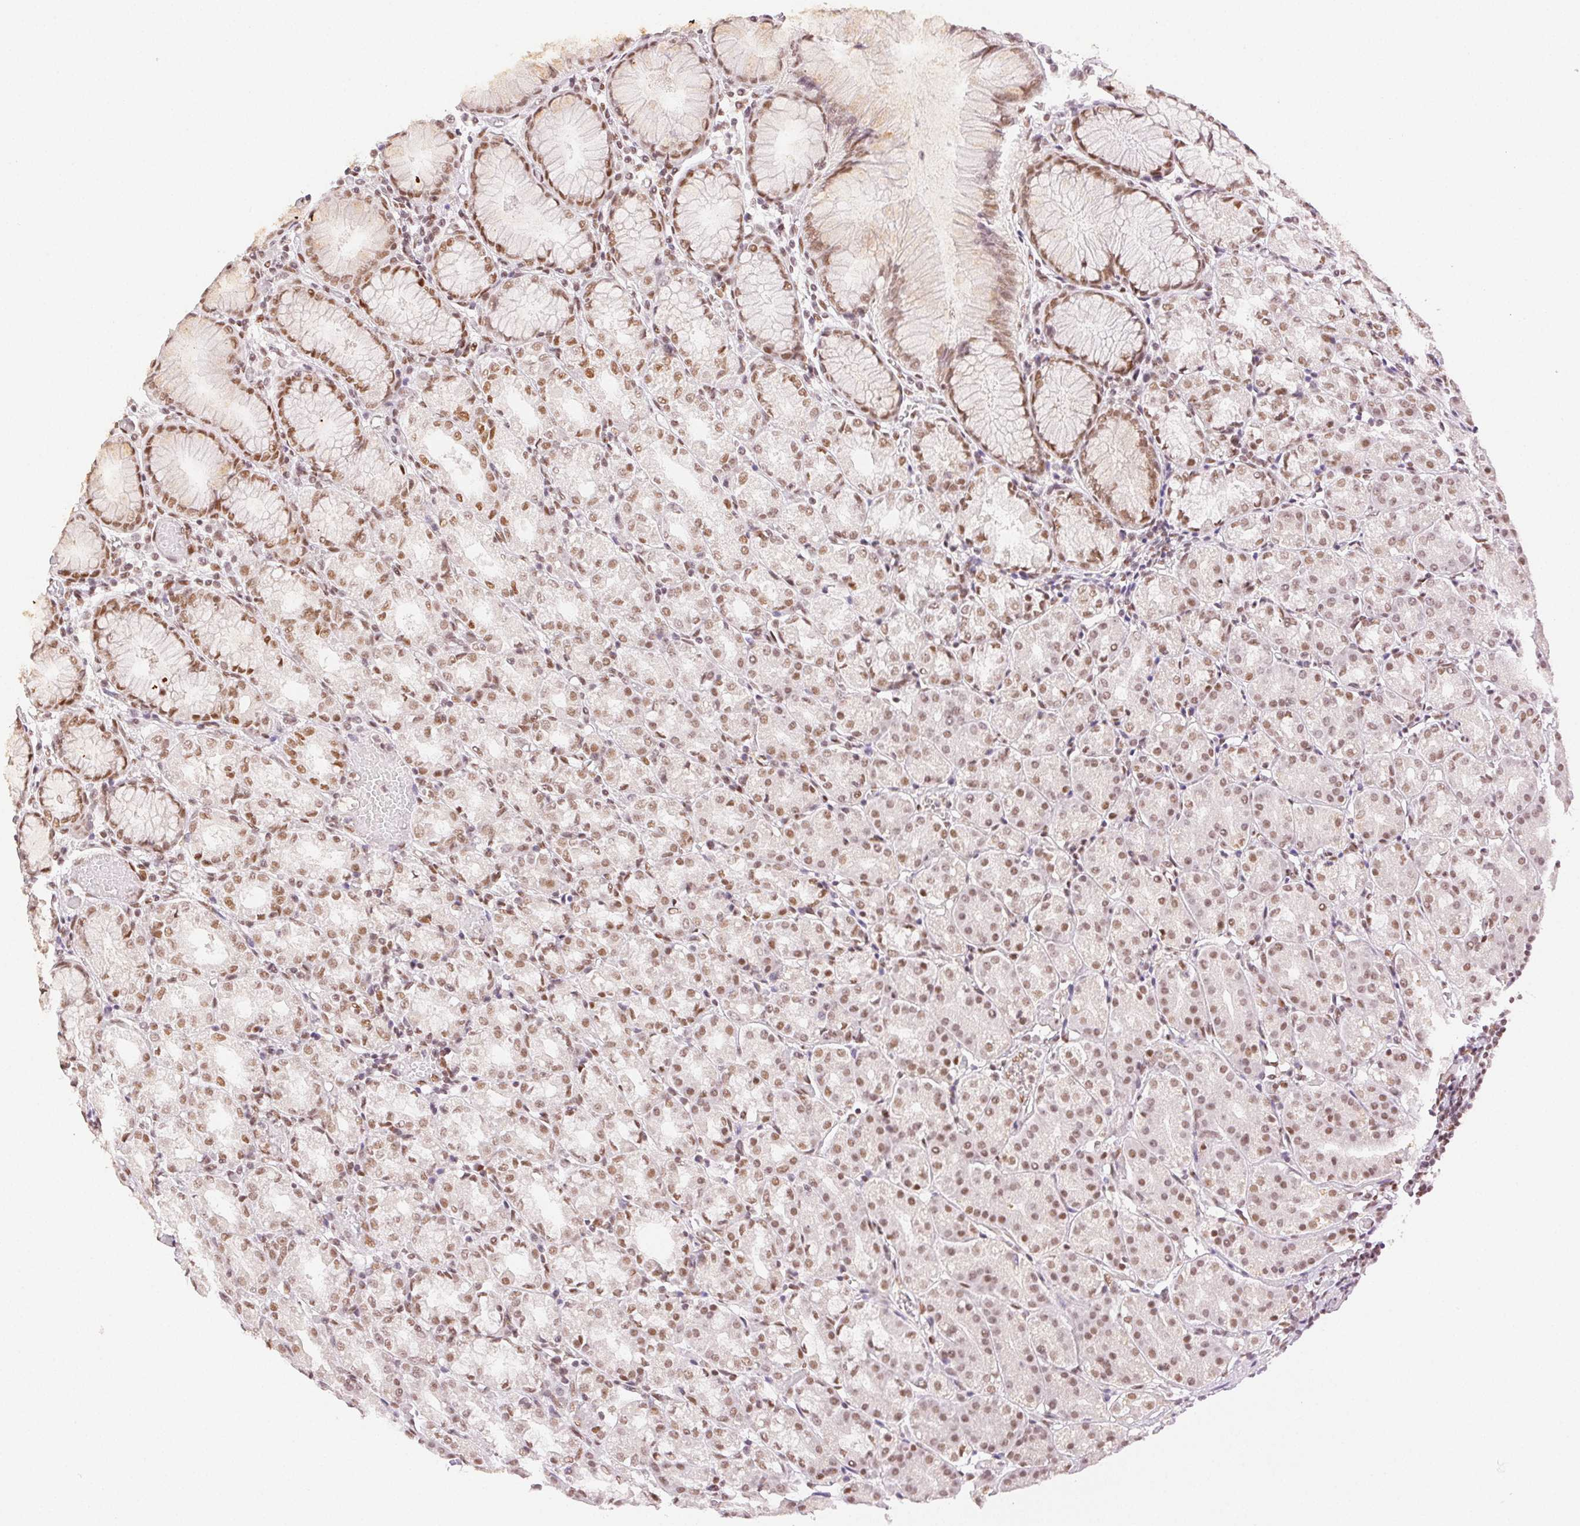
{"staining": {"intensity": "moderate", "quantity": ">75%", "location": "nuclear"}, "tissue": "stomach", "cell_type": "Glandular cells", "image_type": "normal", "snomed": [{"axis": "morphology", "description": "Normal tissue, NOS"}, {"axis": "topography", "description": "Stomach"}], "caption": "This is a histology image of immunohistochemistry (IHC) staining of benign stomach, which shows moderate expression in the nuclear of glandular cells.", "gene": "H2AZ1", "patient": {"sex": "female", "age": 57}}